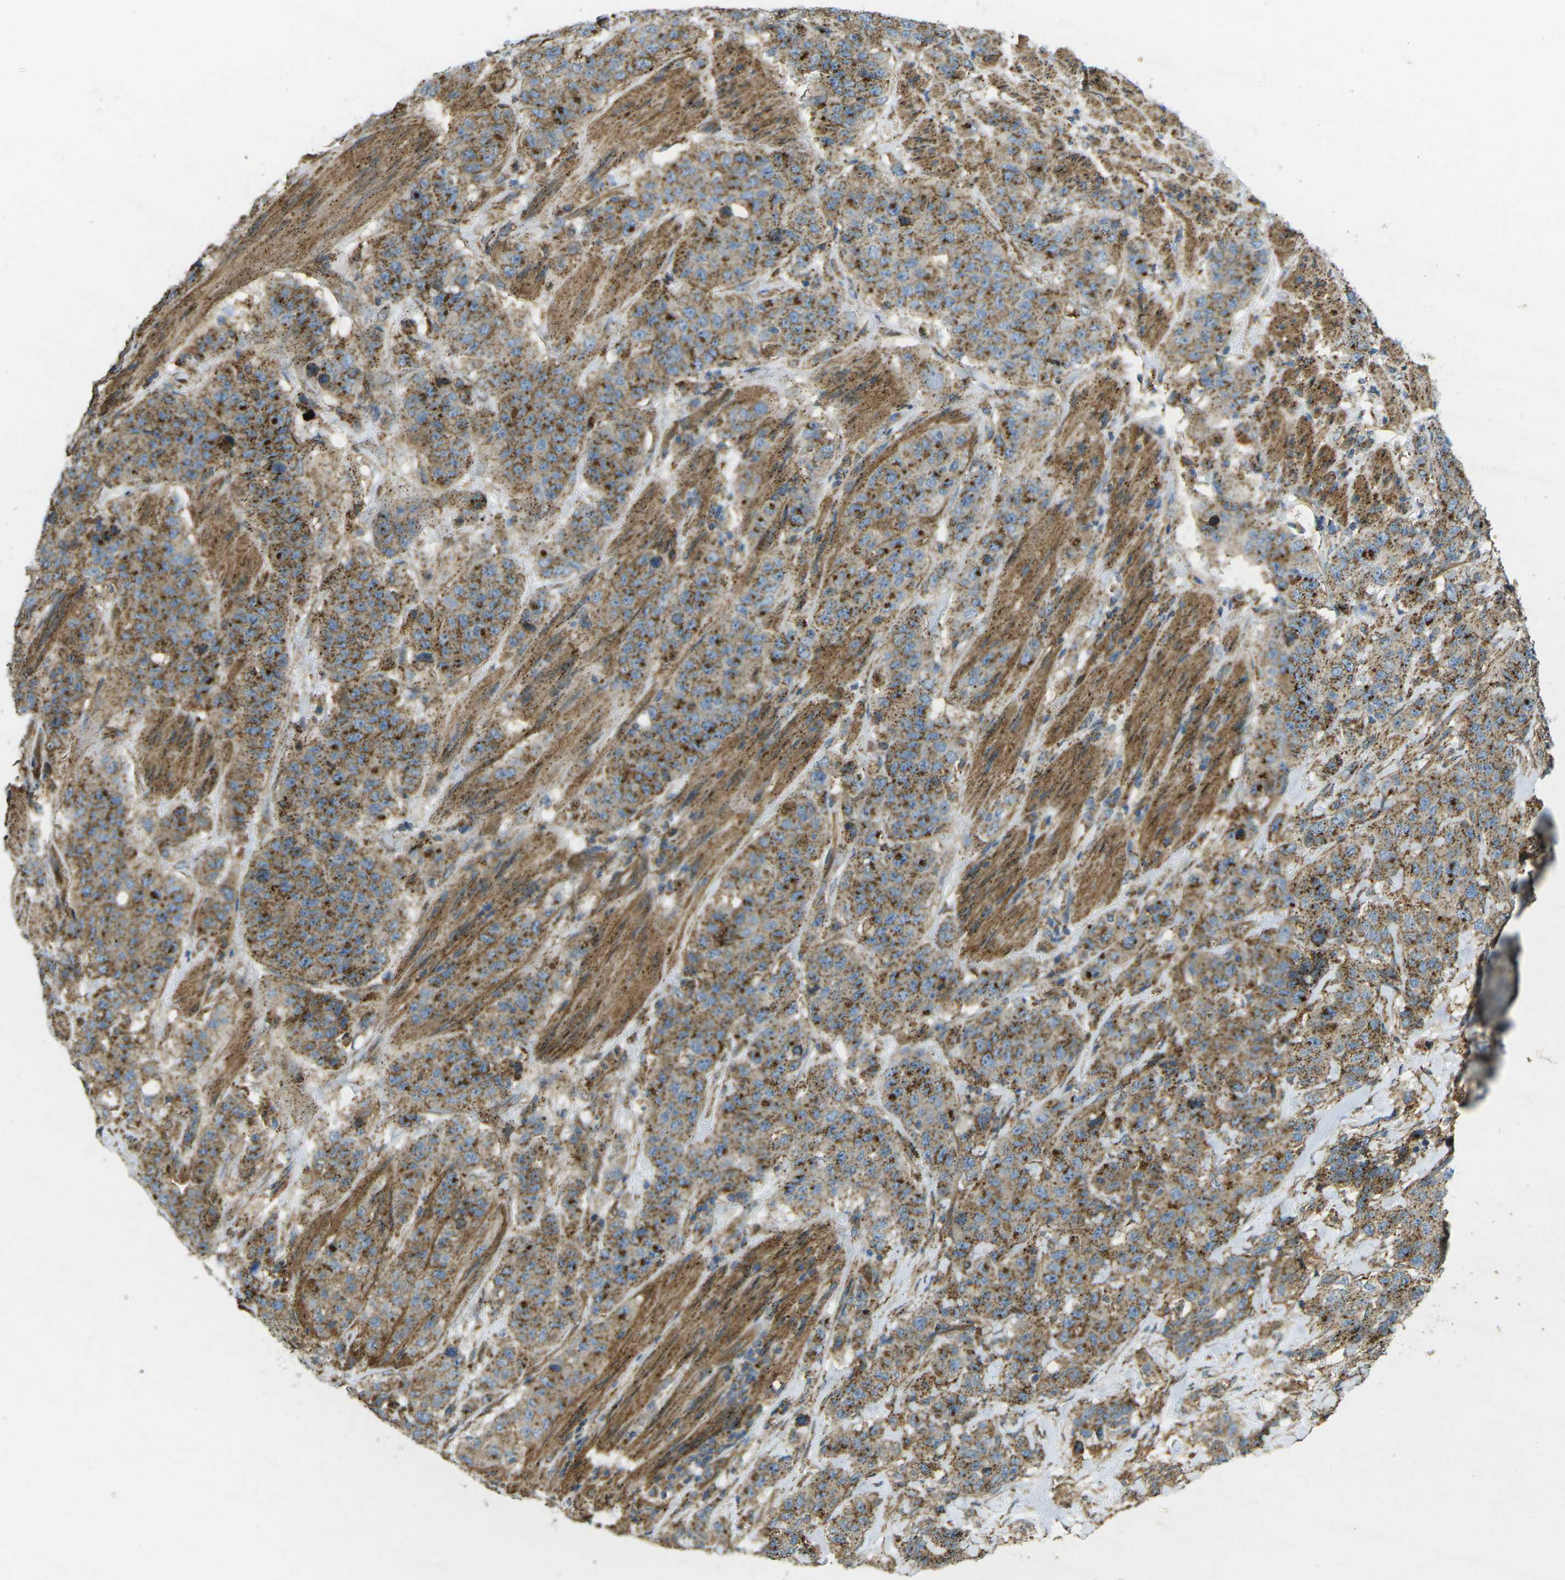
{"staining": {"intensity": "moderate", "quantity": ">75%", "location": "cytoplasmic/membranous"}, "tissue": "stomach cancer", "cell_type": "Tumor cells", "image_type": "cancer", "snomed": [{"axis": "morphology", "description": "Adenocarcinoma, NOS"}, {"axis": "topography", "description": "Stomach"}], "caption": "An immunohistochemistry (IHC) image of neoplastic tissue is shown. Protein staining in brown shows moderate cytoplasmic/membranous positivity in stomach cancer (adenocarcinoma) within tumor cells.", "gene": "CHMP3", "patient": {"sex": "male", "age": 48}}